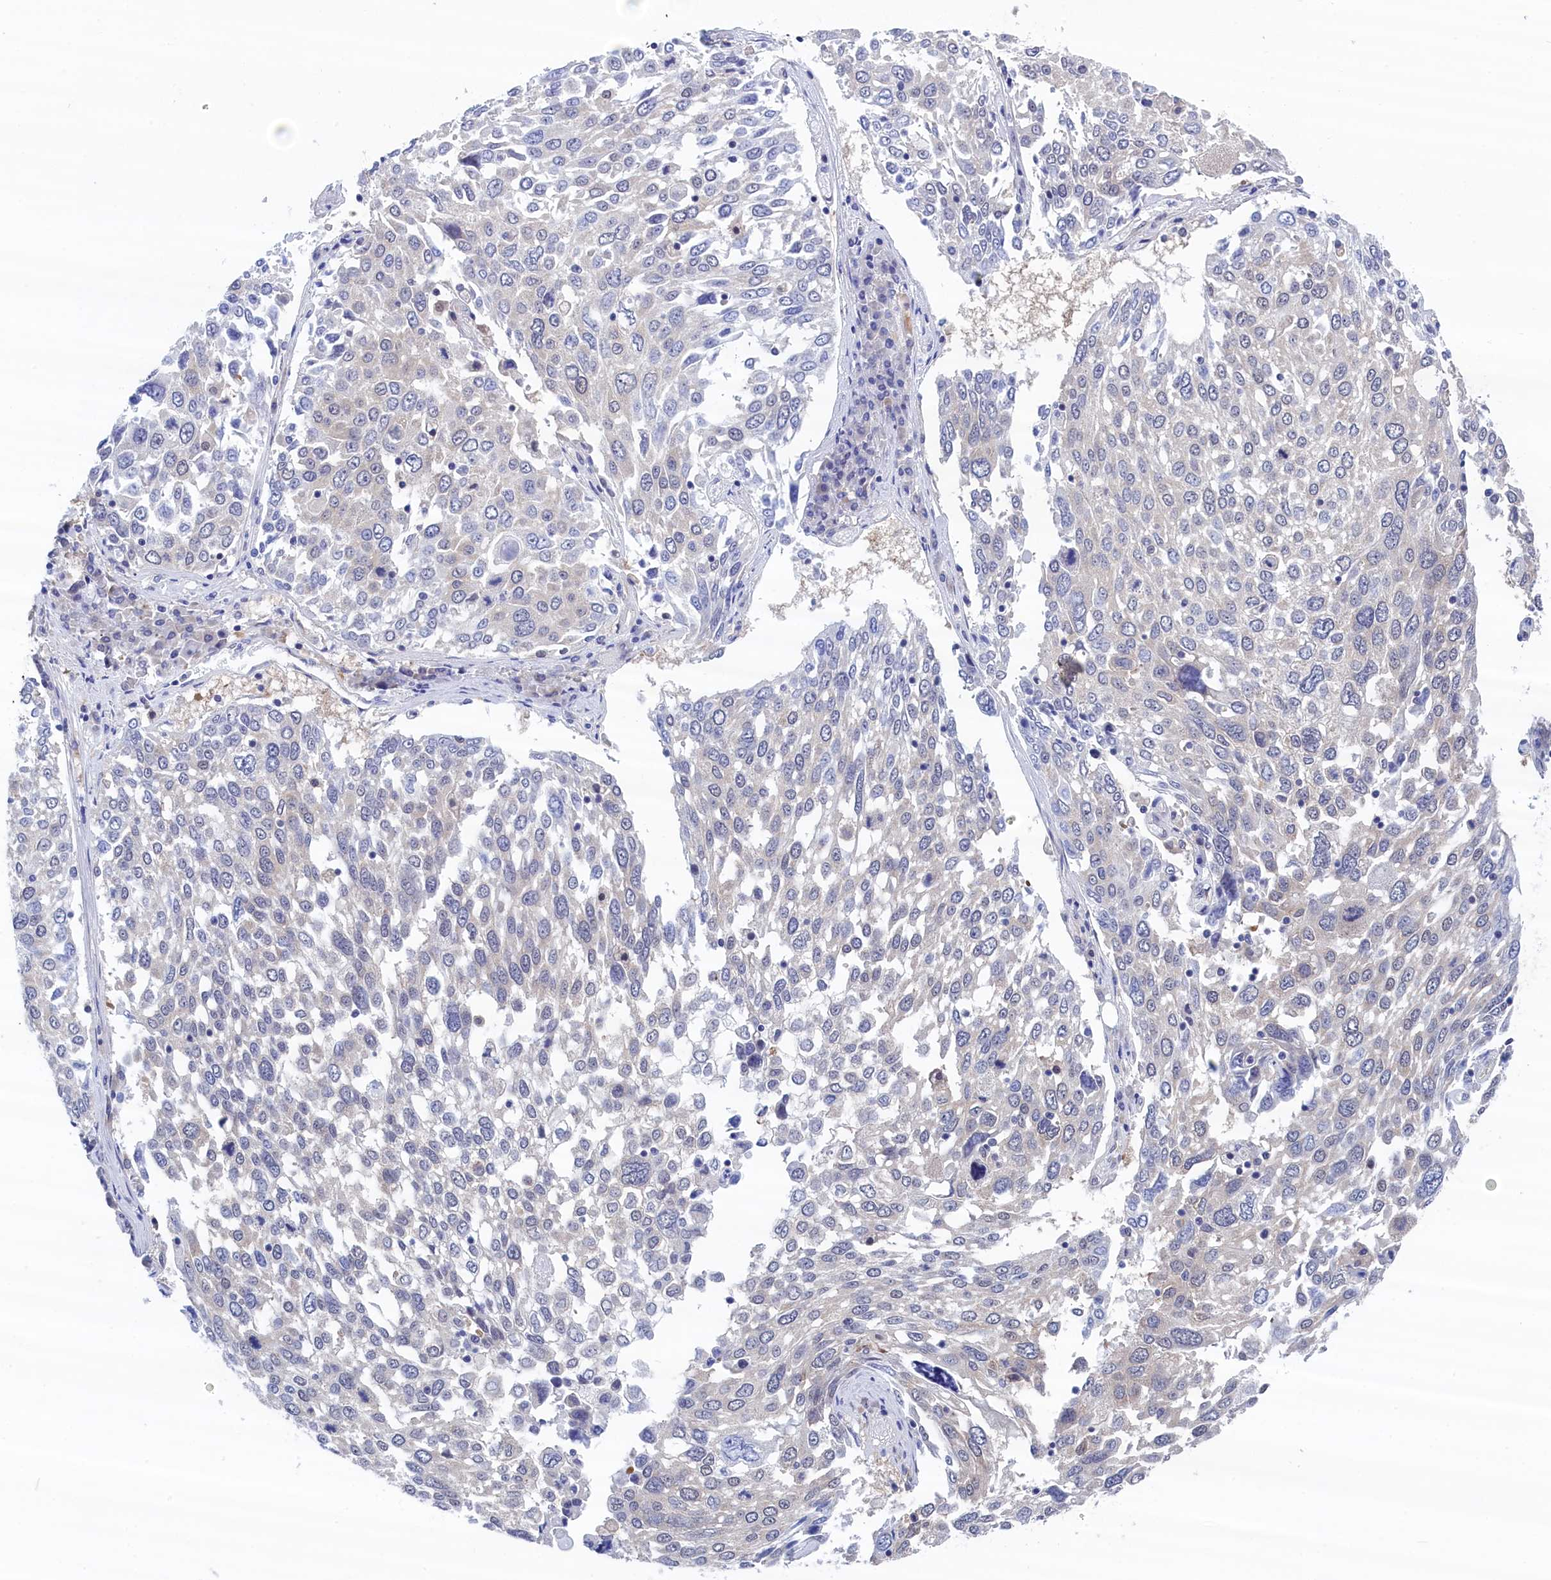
{"staining": {"intensity": "negative", "quantity": "none", "location": "none"}, "tissue": "lung cancer", "cell_type": "Tumor cells", "image_type": "cancer", "snomed": [{"axis": "morphology", "description": "Squamous cell carcinoma, NOS"}, {"axis": "topography", "description": "Lung"}], "caption": "DAB immunohistochemical staining of lung cancer (squamous cell carcinoma) exhibits no significant staining in tumor cells.", "gene": "PGP", "patient": {"sex": "male", "age": 65}}